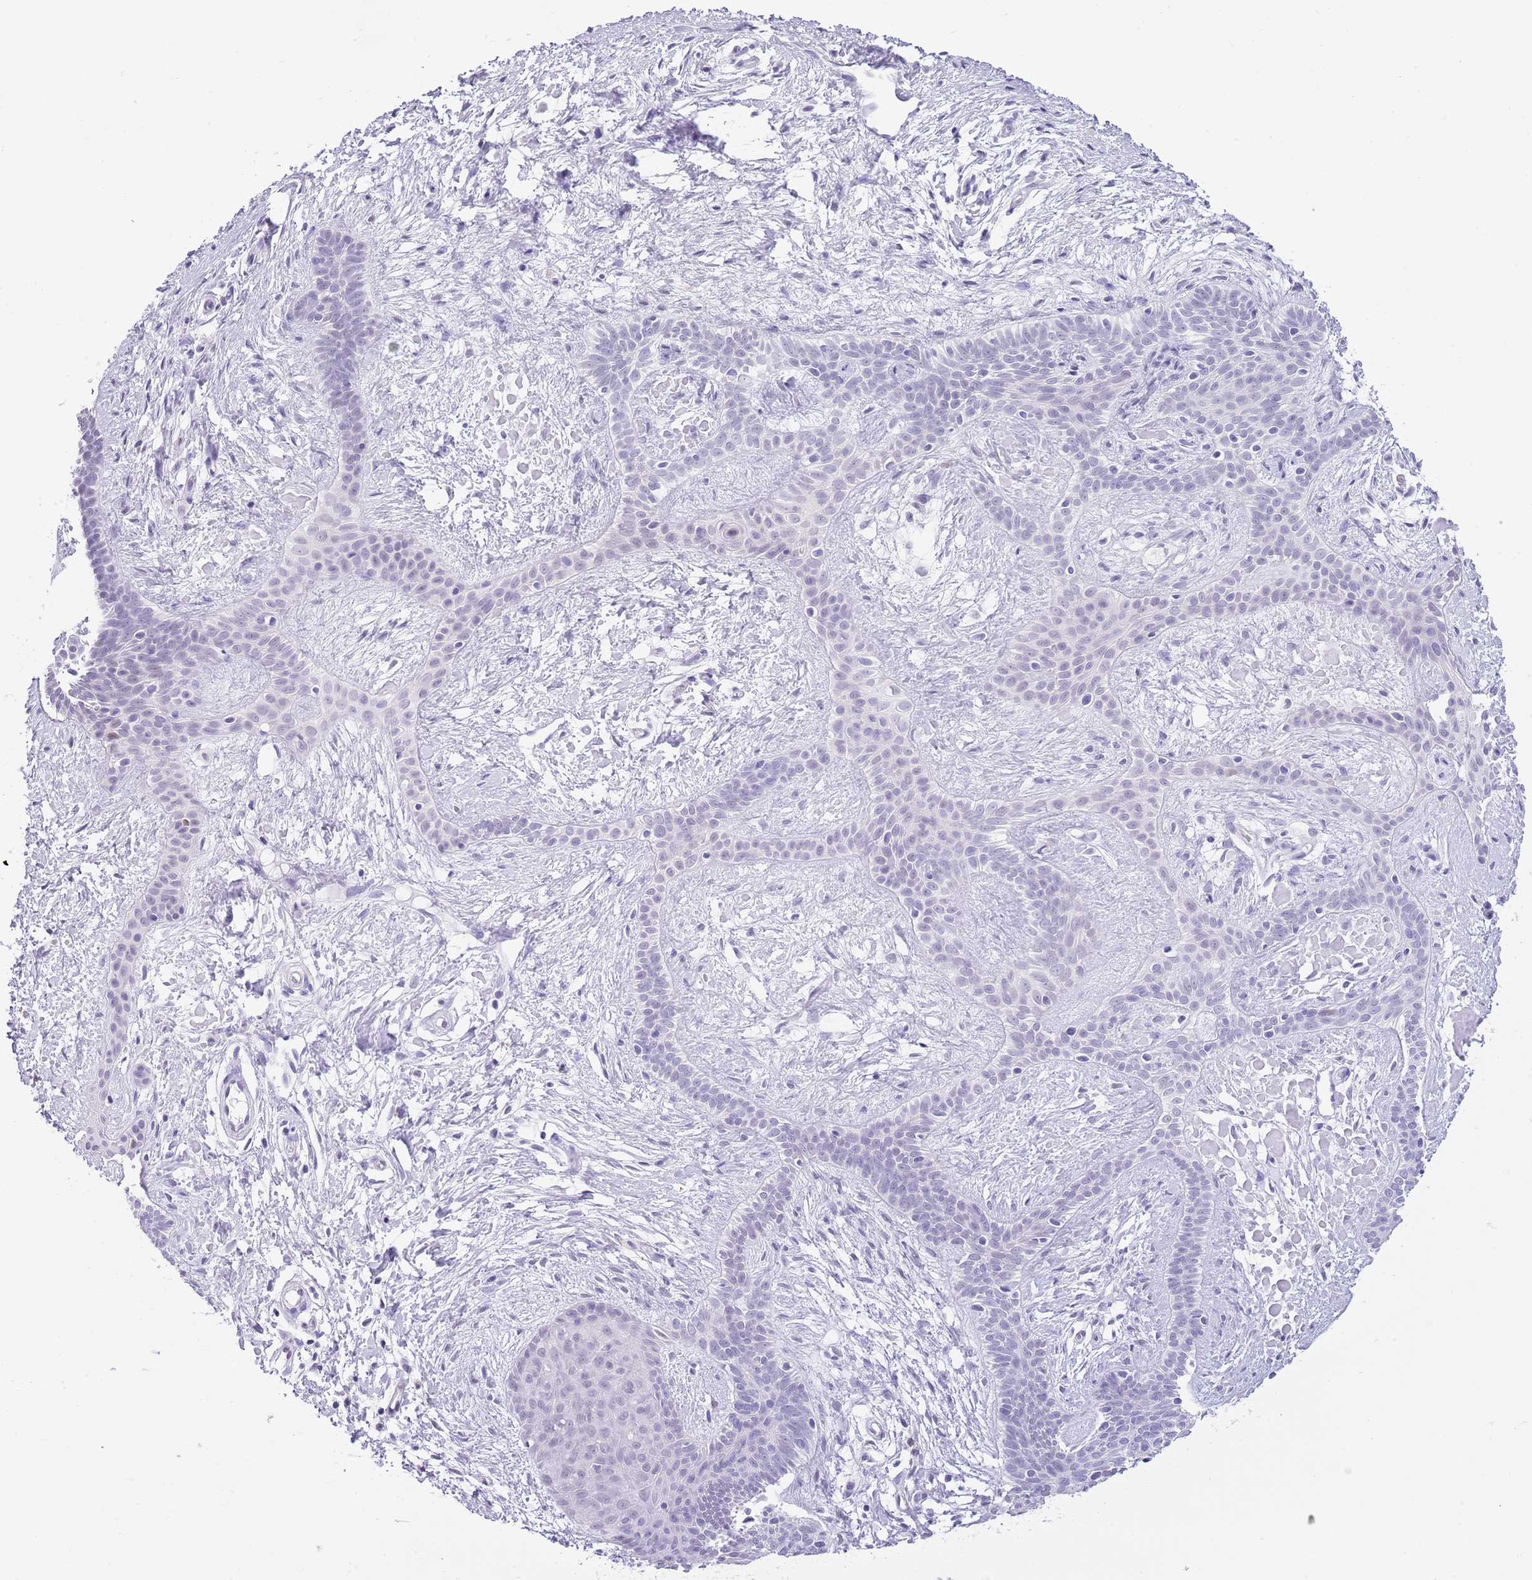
{"staining": {"intensity": "negative", "quantity": "none", "location": "none"}, "tissue": "skin cancer", "cell_type": "Tumor cells", "image_type": "cancer", "snomed": [{"axis": "morphology", "description": "Basal cell carcinoma"}, {"axis": "topography", "description": "Skin"}], "caption": "IHC micrograph of human basal cell carcinoma (skin) stained for a protein (brown), which displays no expression in tumor cells.", "gene": "PPP1R17", "patient": {"sex": "male", "age": 78}}